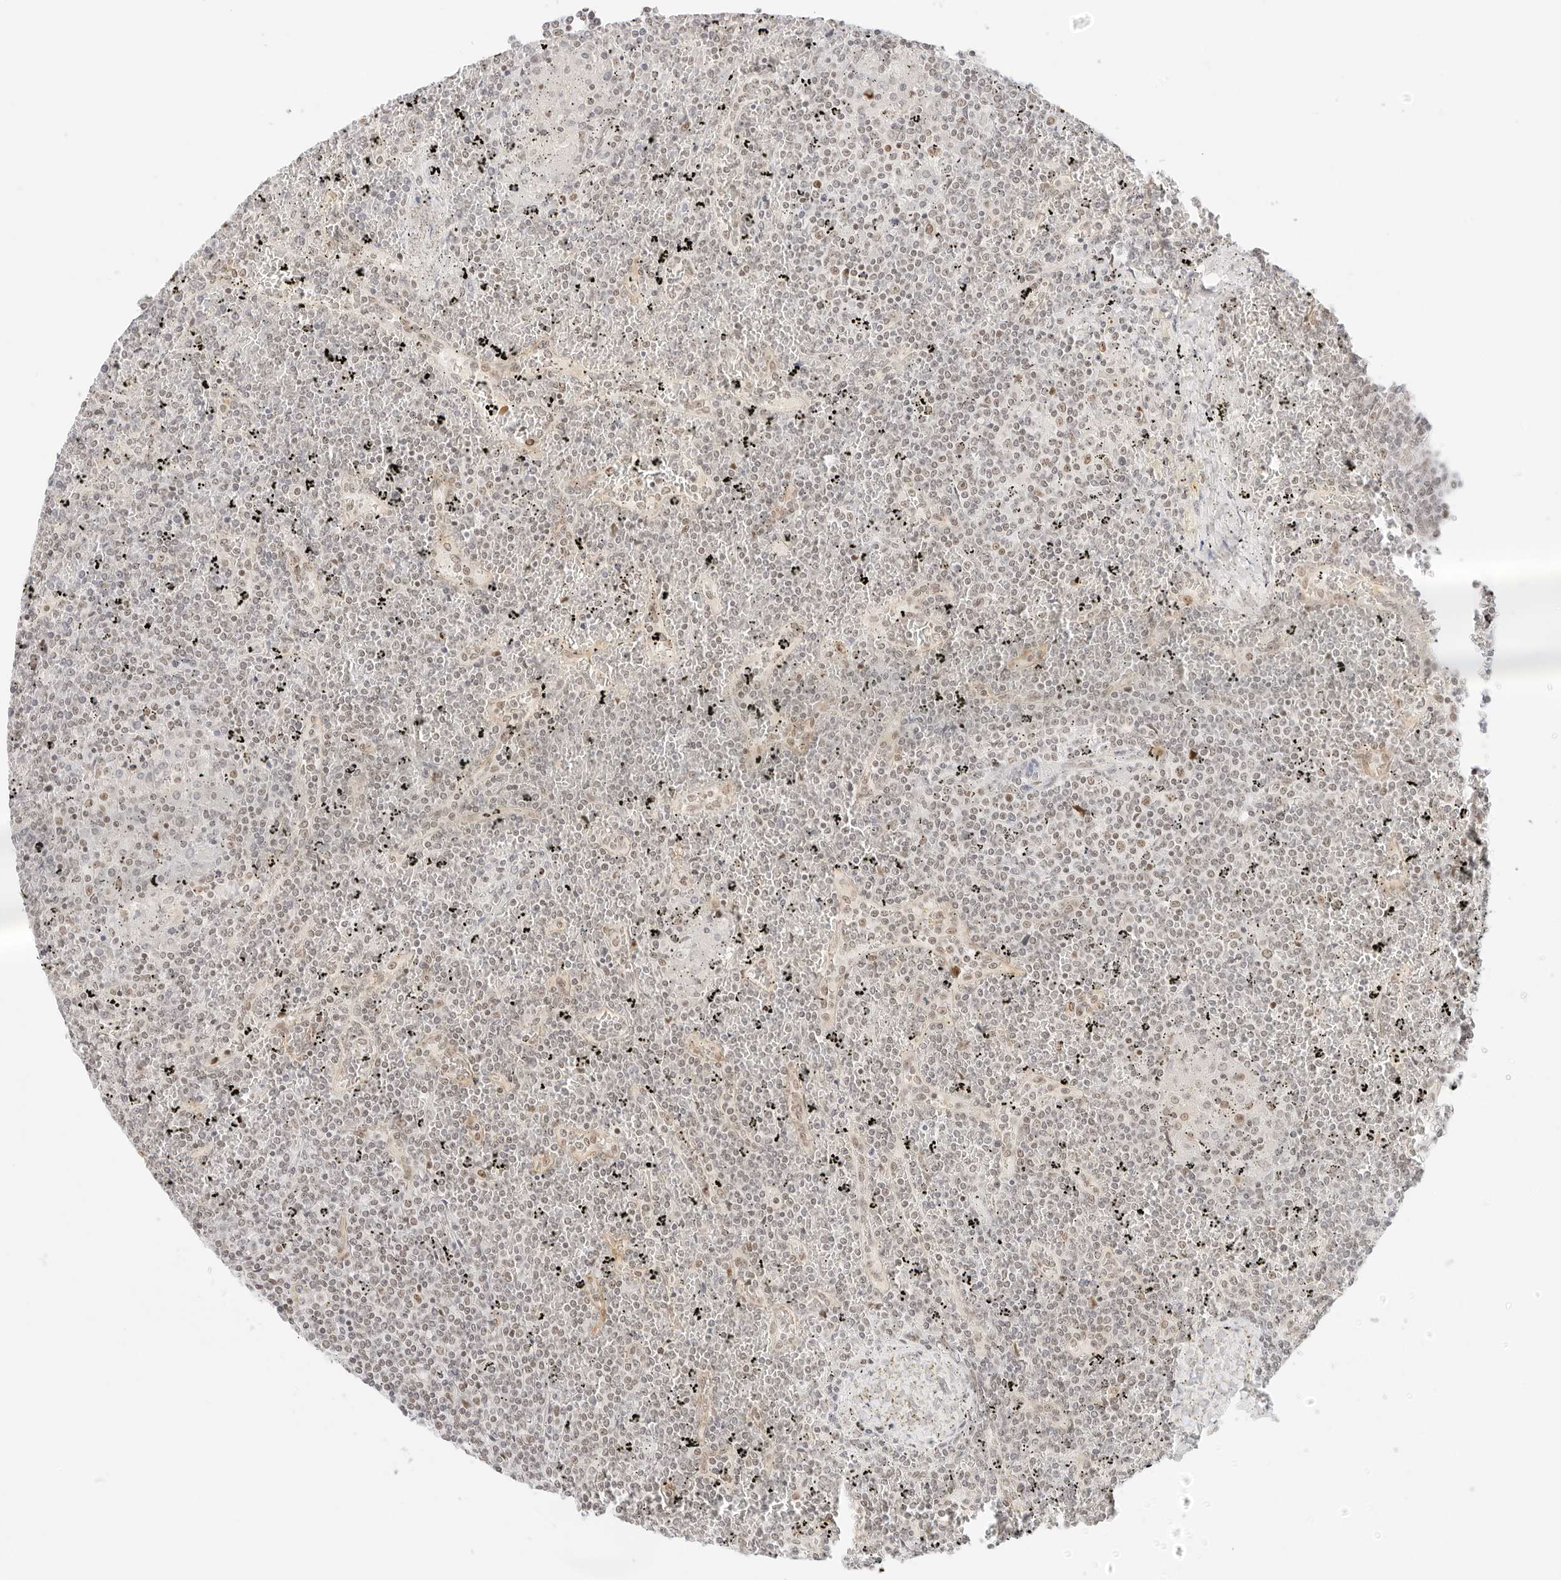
{"staining": {"intensity": "negative", "quantity": "none", "location": "none"}, "tissue": "lymphoma", "cell_type": "Tumor cells", "image_type": "cancer", "snomed": [{"axis": "morphology", "description": "Malignant lymphoma, non-Hodgkin's type, Low grade"}, {"axis": "topography", "description": "Spleen"}], "caption": "A photomicrograph of malignant lymphoma, non-Hodgkin's type (low-grade) stained for a protein reveals no brown staining in tumor cells.", "gene": "ITGA6", "patient": {"sex": "female", "age": 19}}